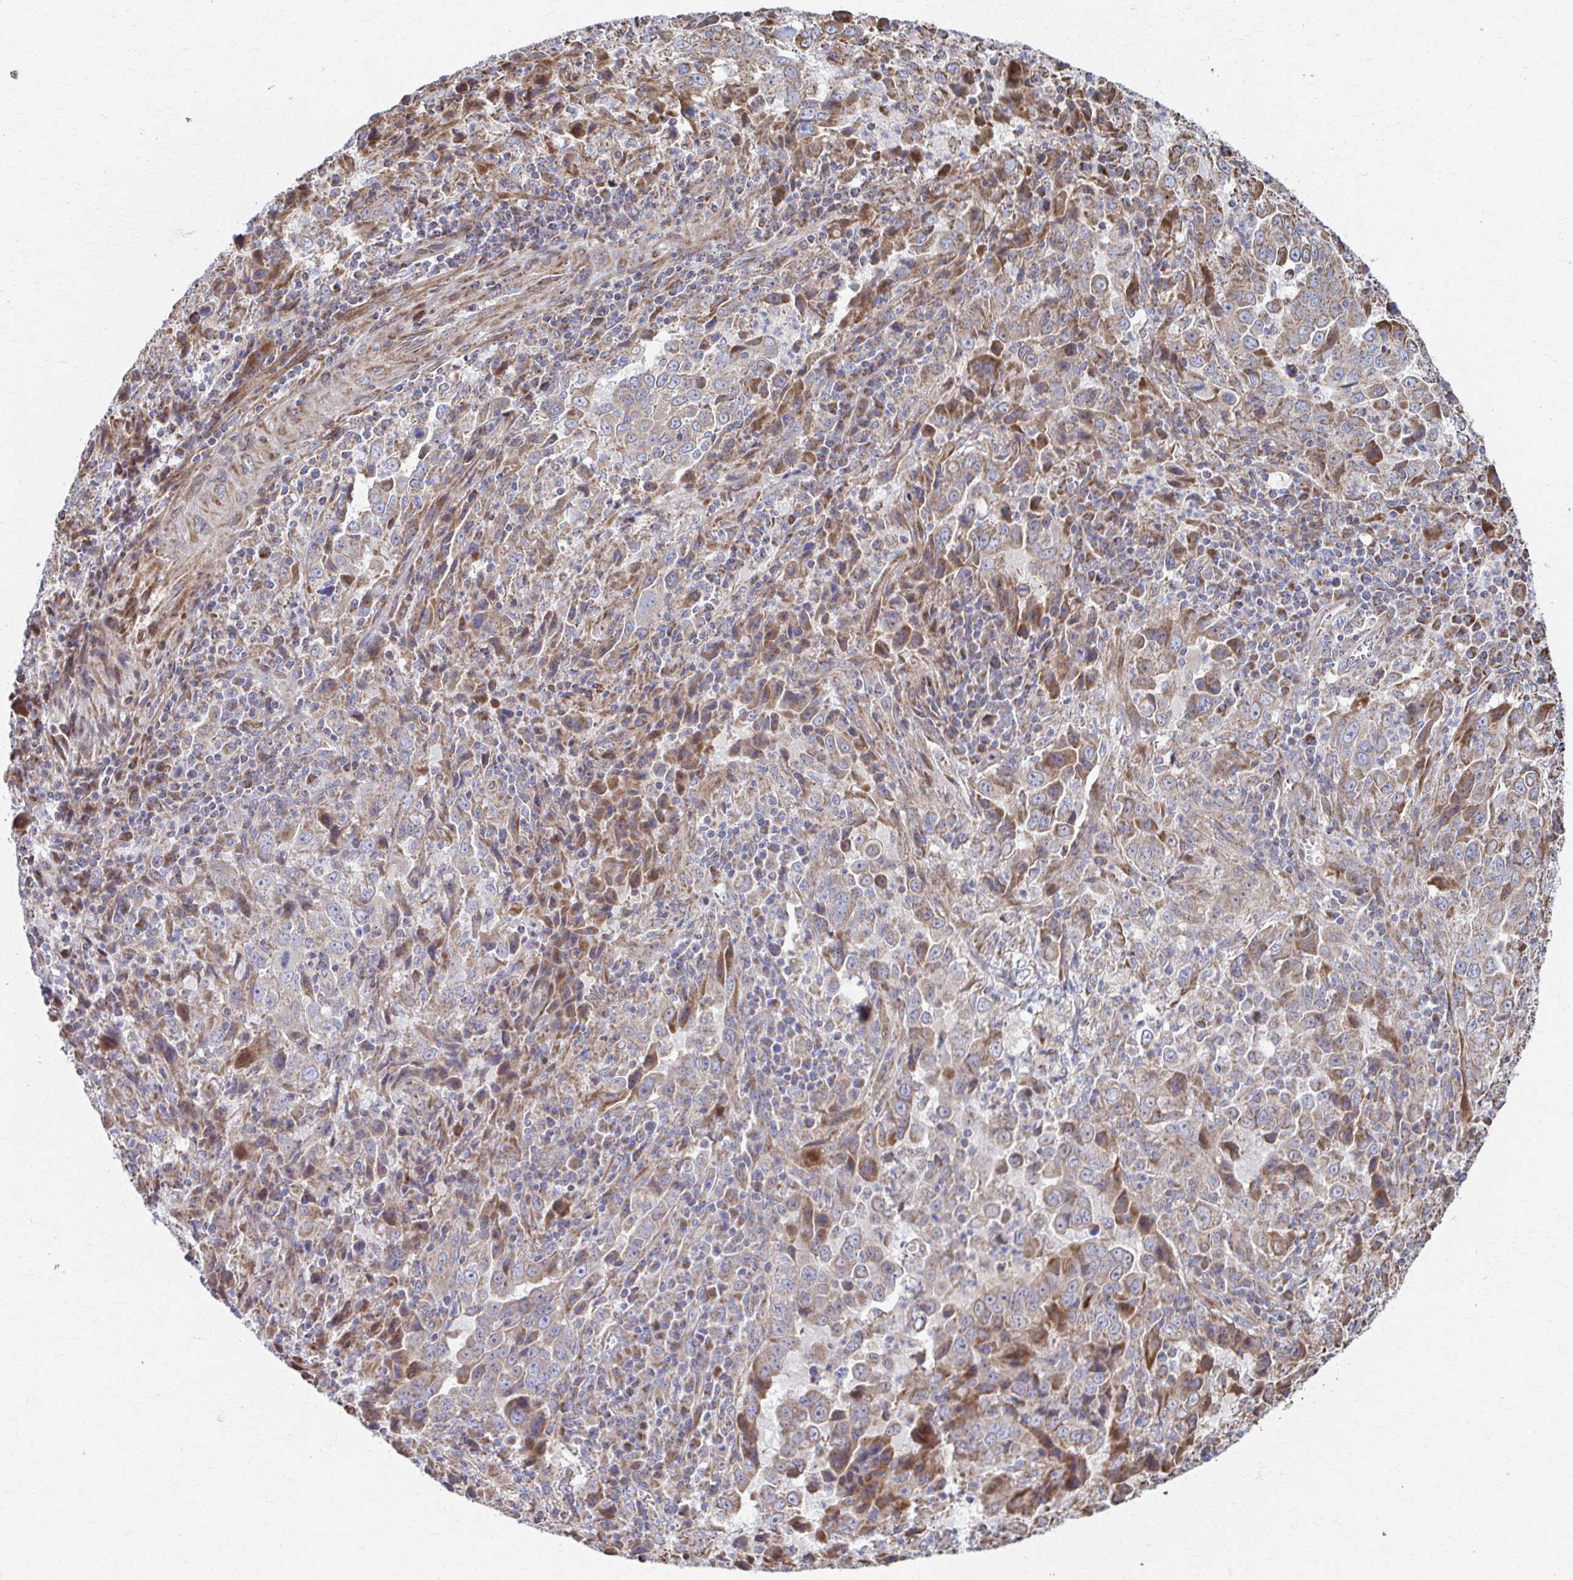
{"staining": {"intensity": "moderate", "quantity": "25%-75%", "location": "cytoplasmic/membranous"}, "tissue": "lung cancer", "cell_type": "Tumor cells", "image_type": "cancer", "snomed": [{"axis": "morphology", "description": "Adenocarcinoma, NOS"}, {"axis": "topography", "description": "Lung"}], "caption": "Immunohistochemical staining of lung cancer (adenocarcinoma) exhibits medium levels of moderate cytoplasmic/membranous expression in about 25%-75% of tumor cells.", "gene": "SAT1", "patient": {"sex": "male", "age": 67}}